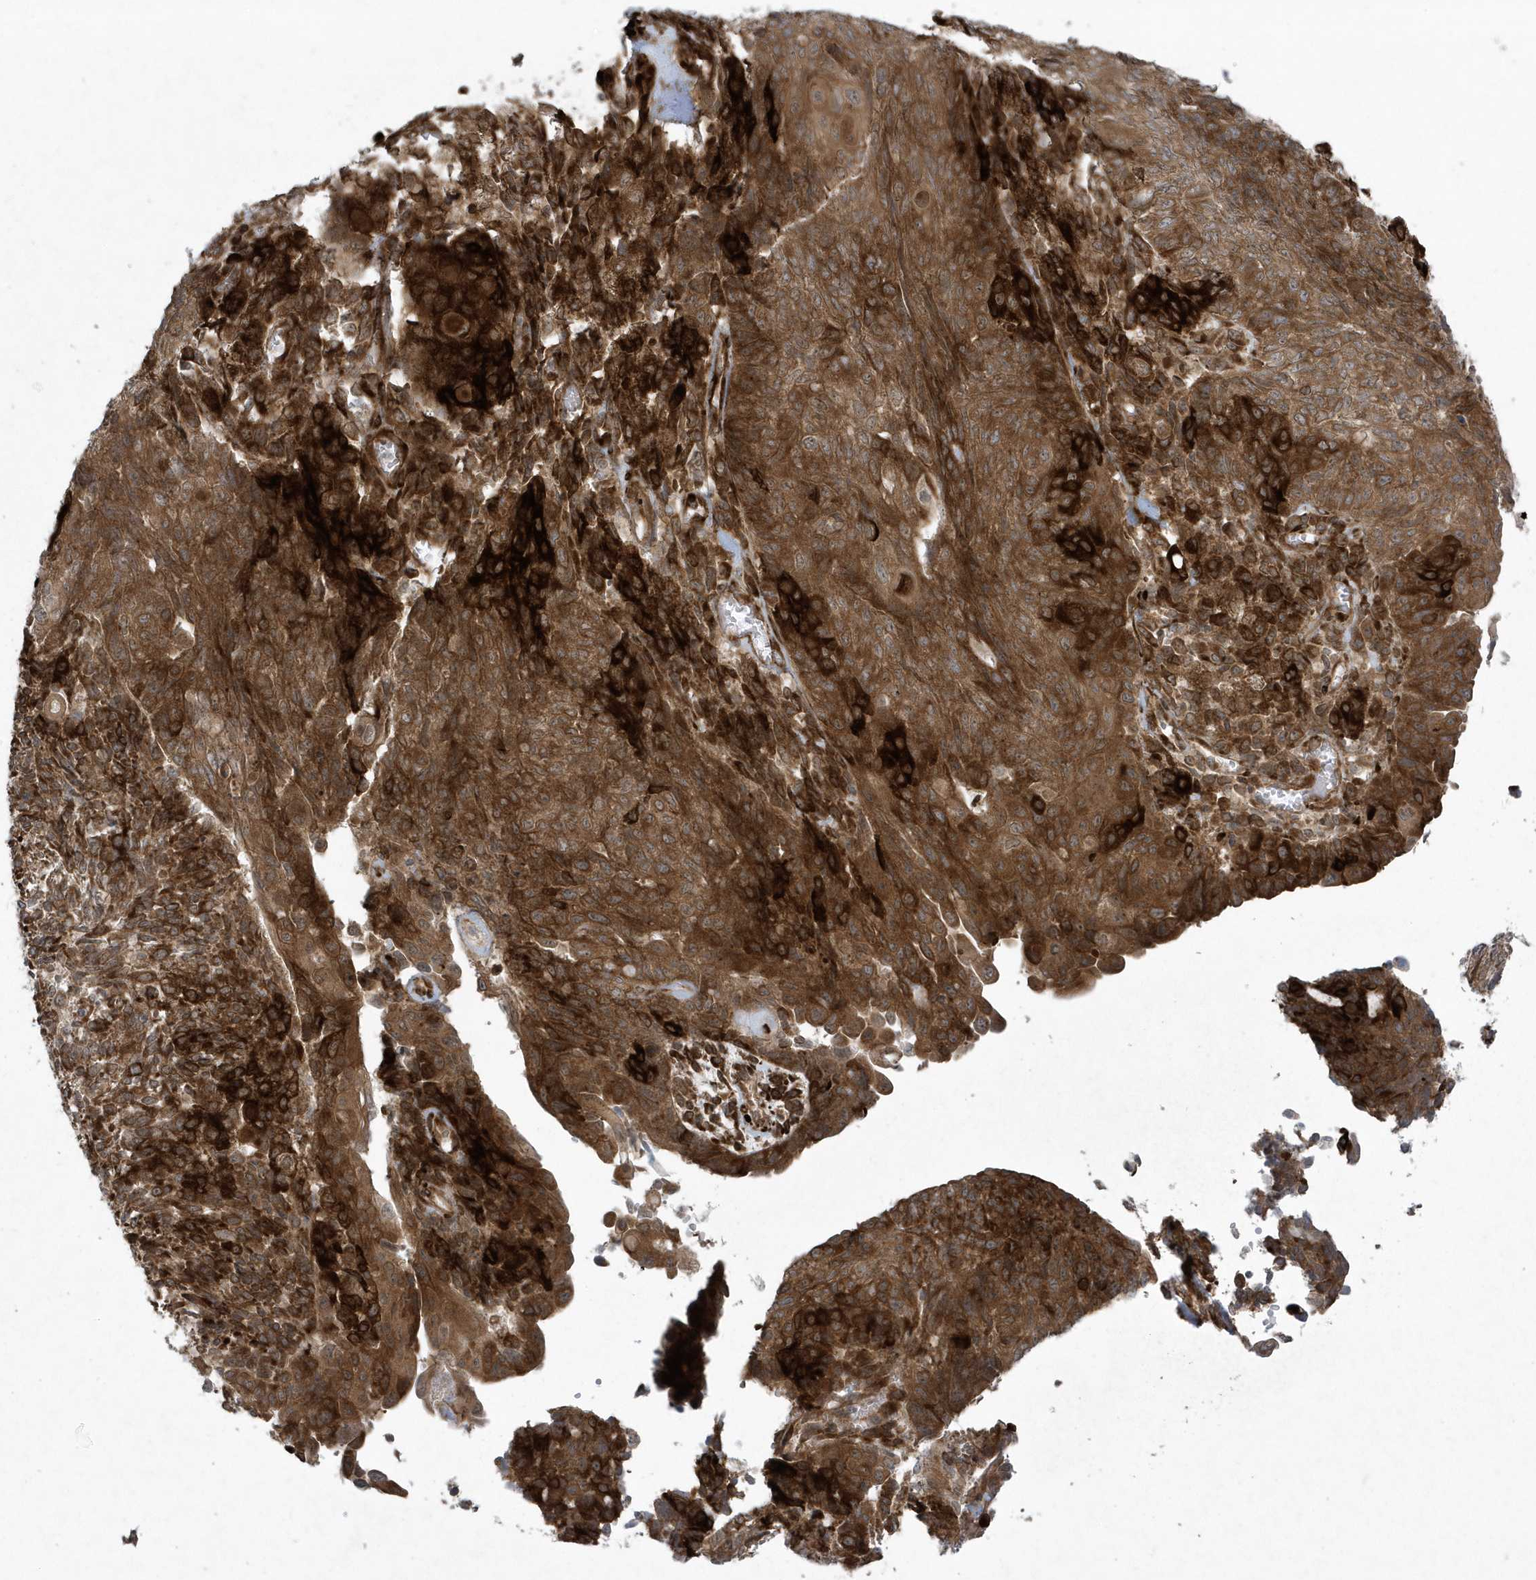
{"staining": {"intensity": "strong", "quantity": ">75%", "location": "cytoplasmic/membranous"}, "tissue": "endometrial cancer", "cell_type": "Tumor cells", "image_type": "cancer", "snomed": [{"axis": "morphology", "description": "Adenocarcinoma, NOS"}, {"axis": "topography", "description": "Endometrium"}], "caption": "Immunohistochemical staining of human endometrial cancer (adenocarcinoma) displays strong cytoplasmic/membranous protein staining in approximately >75% of tumor cells. The protein is shown in brown color, while the nuclei are stained blue.", "gene": "FAM98A", "patient": {"sex": "female", "age": 32}}